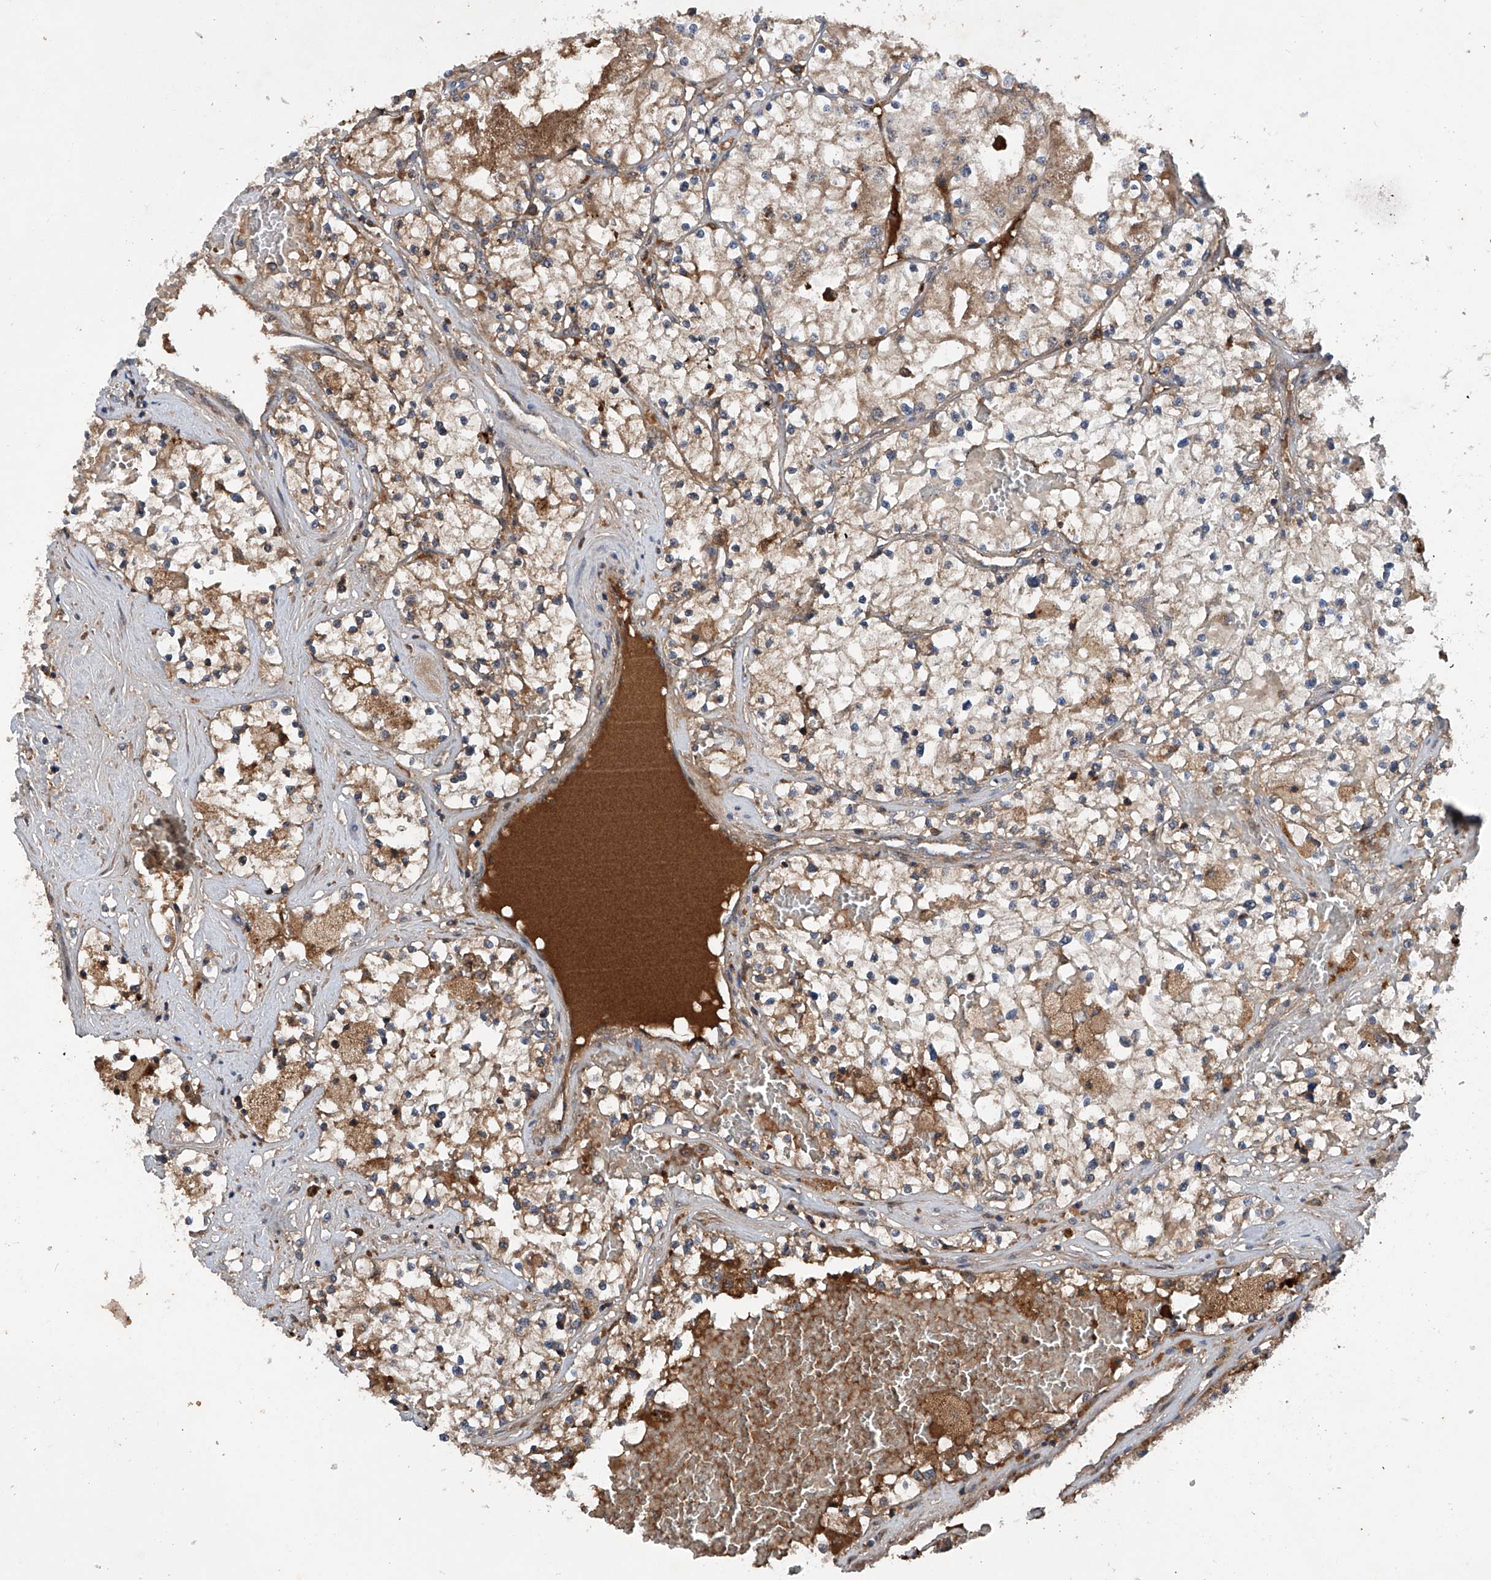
{"staining": {"intensity": "moderate", "quantity": ">75%", "location": "cytoplasmic/membranous"}, "tissue": "renal cancer", "cell_type": "Tumor cells", "image_type": "cancer", "snomed": [{"axis": "morphology", "description": "Normal tissue, NOS"}, {"axis": "morphology", "description": "Adenocarcinoma, NOS"}, {"axis": "topography", "description": "Kidney"}], "caption": "Immunohistochemistry staining of renal adenocarcinoma, which demonstrates medium levels of moderate cytoplasmic/membranous positivity in about >75% of tumor cells indicating moderate cytoplasmic/membranous protein staining. The staining was performed using DAB (3,3'-diaminobenzidine) (brown) for protein detection and nuclei were counterstained in hematoxylin (blue).", "gene": "ASCC3", "patient": {"sex": "male", "age": 68}}